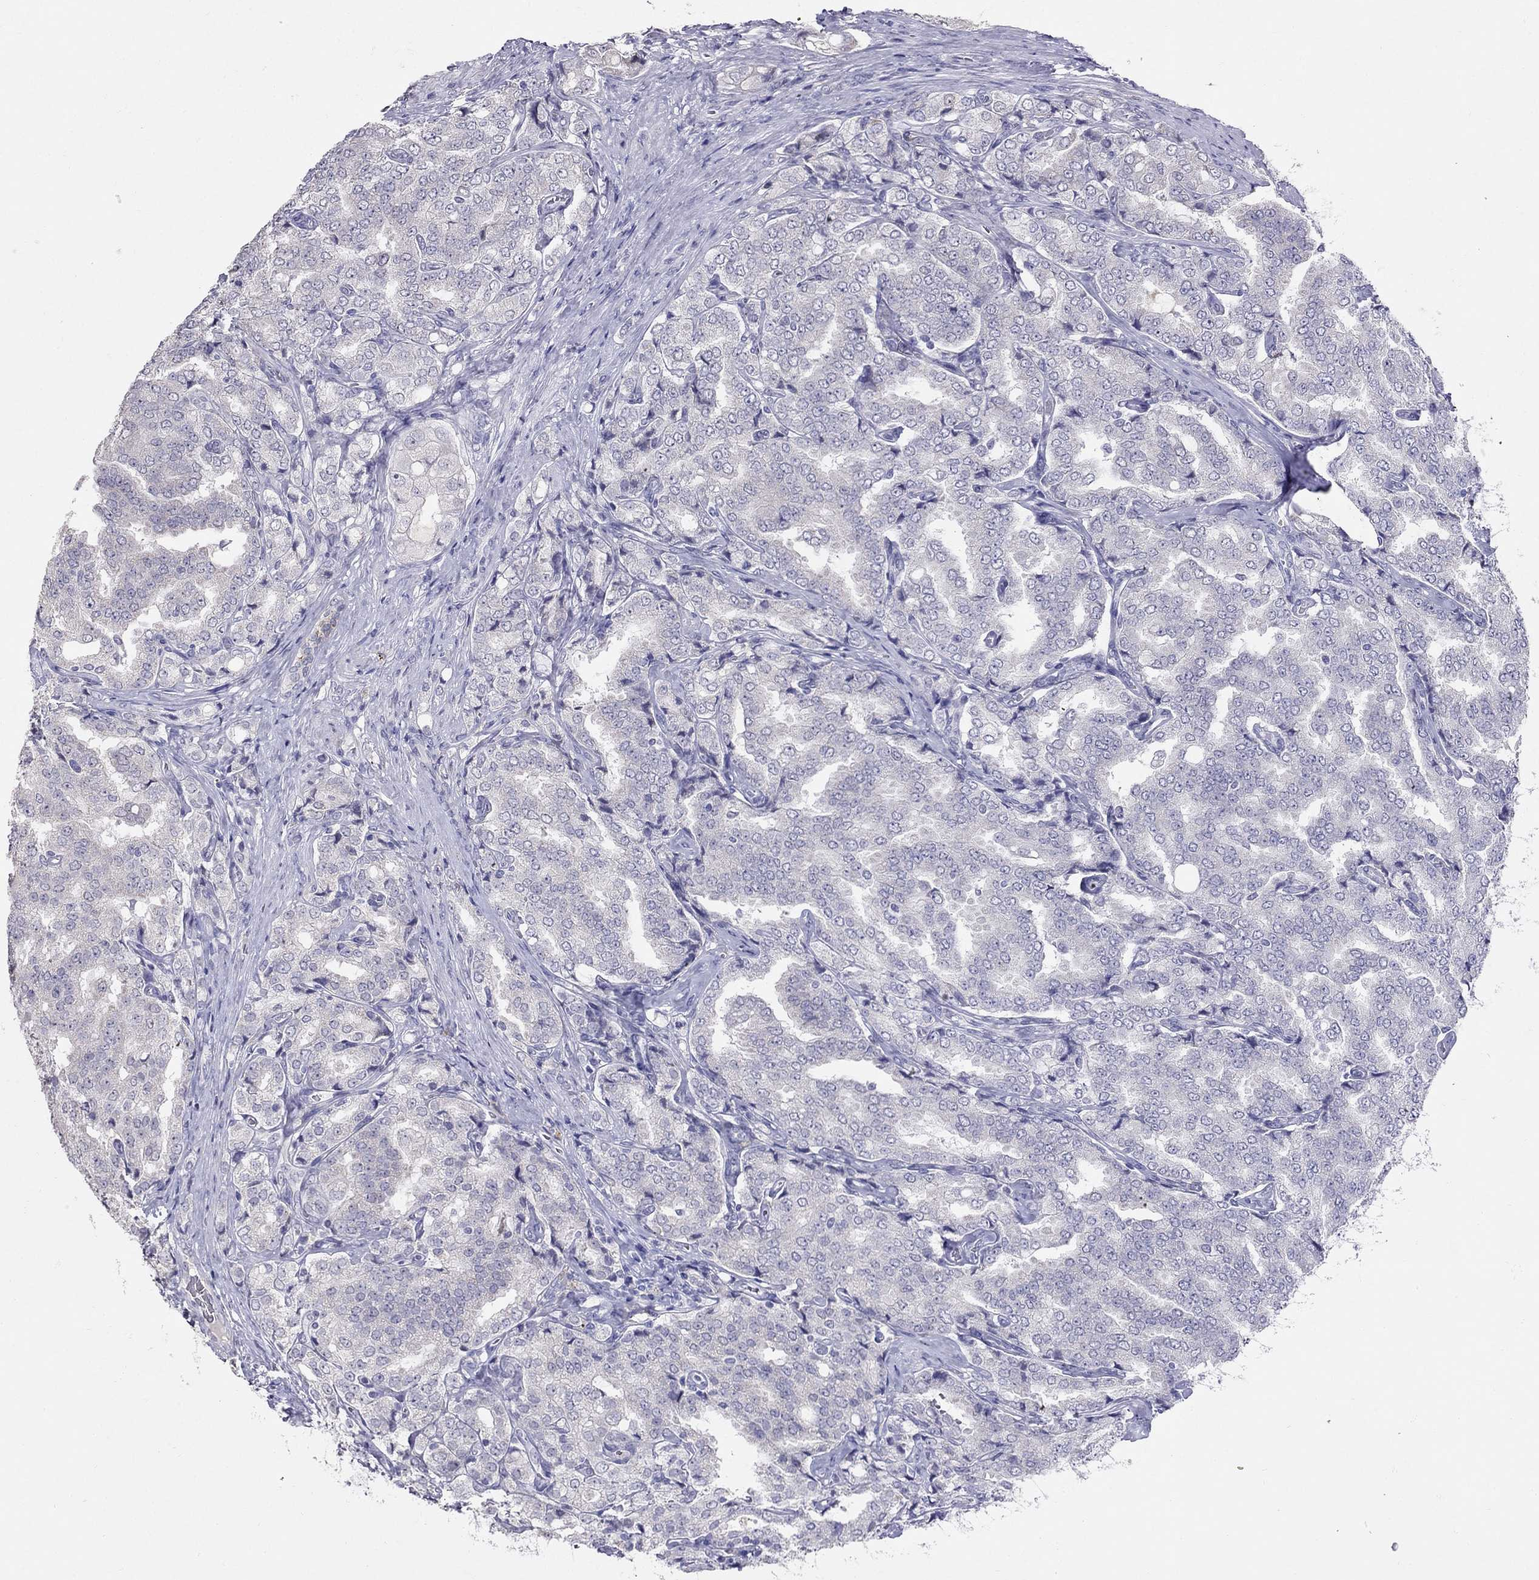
{"staining": {"intensity": "negative", "quantity": "none", "location": "none"}, "tissue": "prostate cancer", "cell_type": "Tumor cells", "image_type": "cancer", "snomed": [{"axis": "morphology", "description": "Adenocarcinoma, NOS"}, {"axis": "topography", "description": "Prostate"}], "caption": "Human prostate cancer stained for a protein using immunohistochemistry exhibits no staining in tumor cells.", "gene": "MYO3B", "patient": {"sex": "male", "age": 65}}